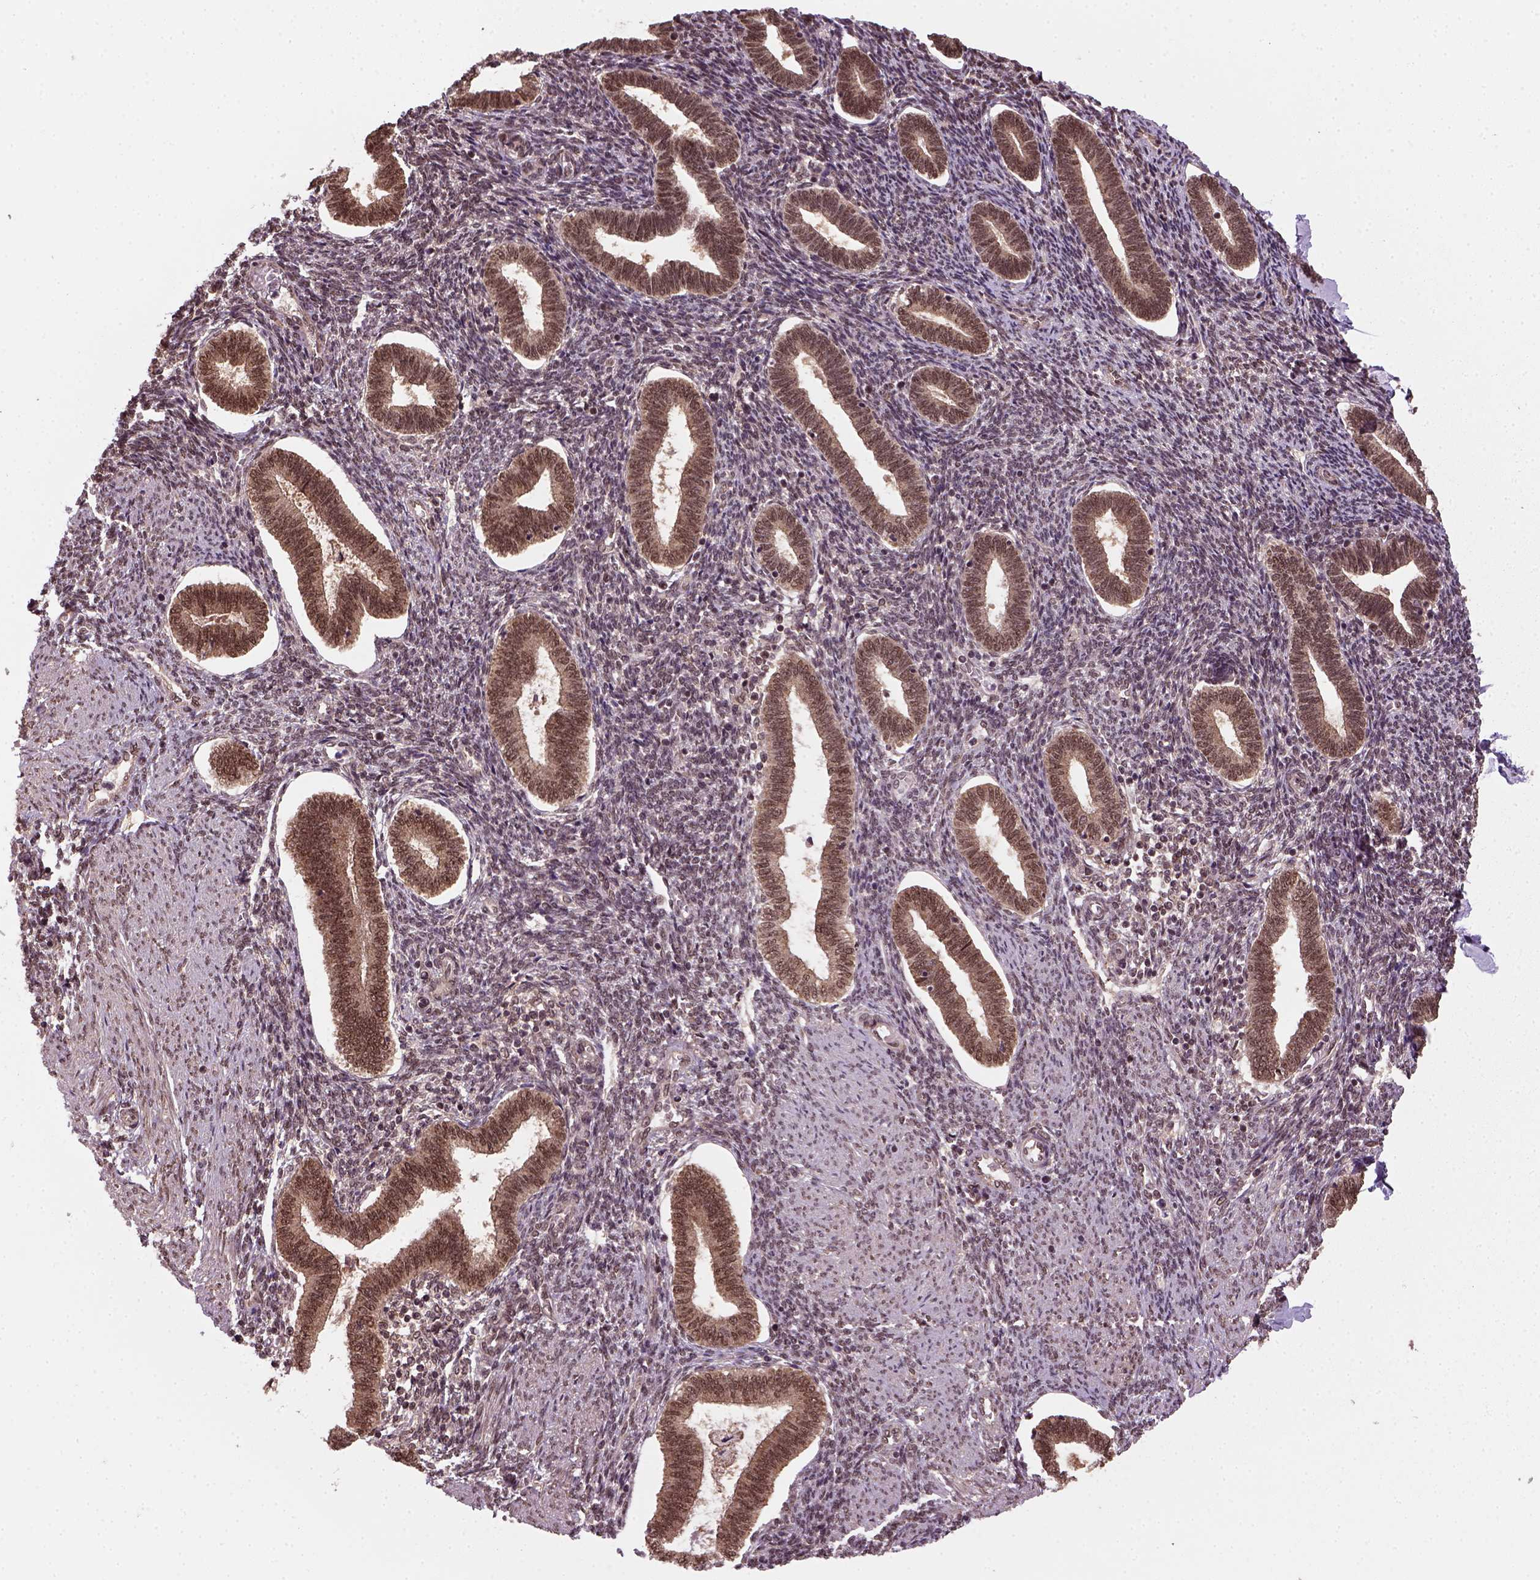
{"staining": {"intensity": "moderate", "quantity": ">75%", "location": "cytoplasmic/membranous,nuclear"}, "tissue": "endometrium", "cell_type": "Cells in endometrial stroma", "image_type": "normal", "snomed": [{"axis": "morphology", "description": "Normal tissue, NOS"}, {"axis": "topography", "description": "Endometrium"}], "caption": "Unremarkable endometrium exhibits moderate cytoplasmic/membranous,nuclear staining in approximately >75% of cells in endometrial stroma.", "gene": "NUDT9", "patient": {"sex": "female", "age": 42}}